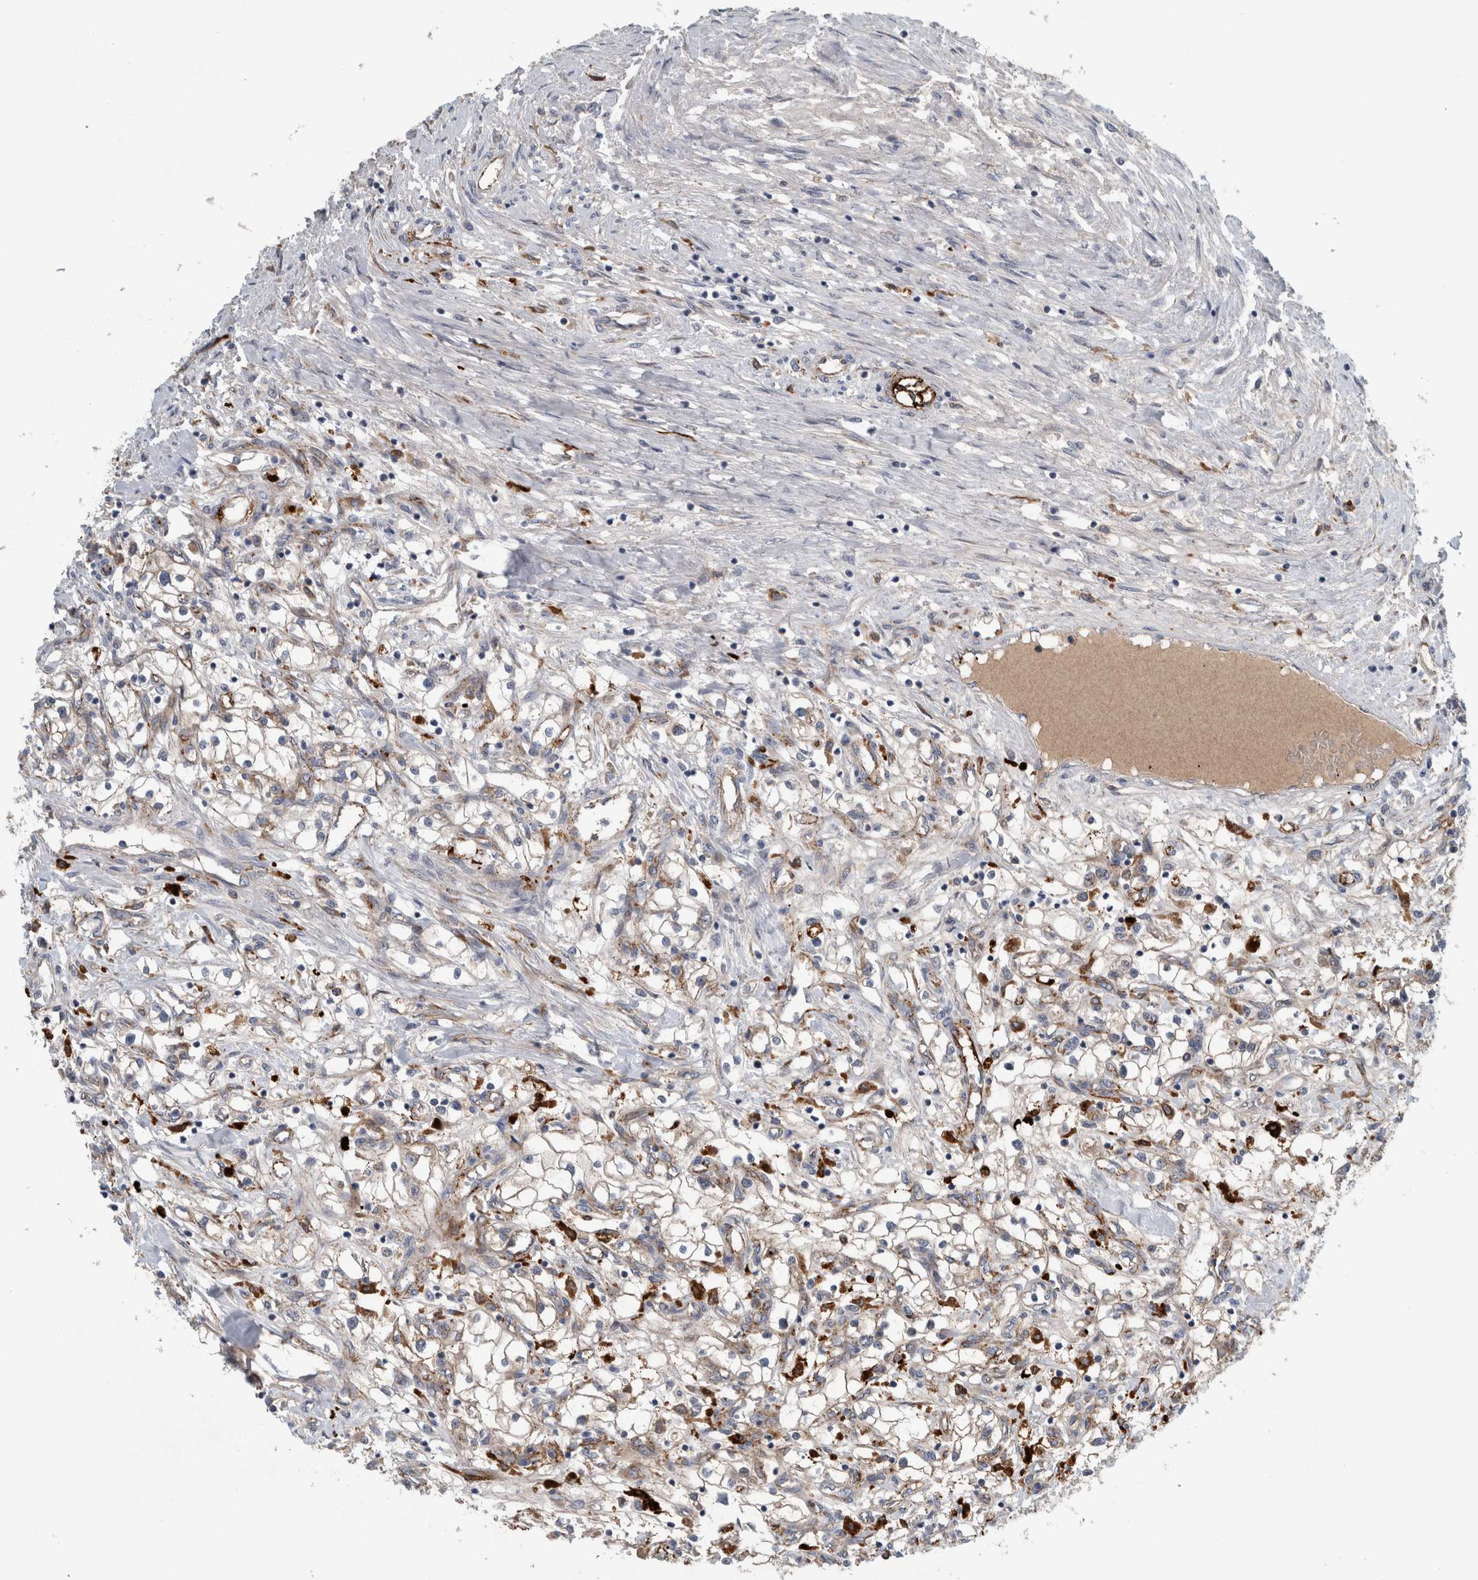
{"staining": {"intensity": "weak", "quantity": ">75%", "location": "cytoplasmic/membranous"}, "tissue": "renal cancer", "cell_type": "Tumor cells", "image_type": "cancer", "snomed": [{"axis": "morphology", "description": "Adenocarcinoma, NOS"}, {"axis": "topography", "description": "Kidney"}], "caption": "A micrograph showing weak cytoplasmic/membranous staining in approximately >75% of tumor cells in adenocarcinoma (renal), as visualized by brown immunohistochemical staining.", "gene": "GLT8D2", "patient": {"sex": "male", "age": 68}}